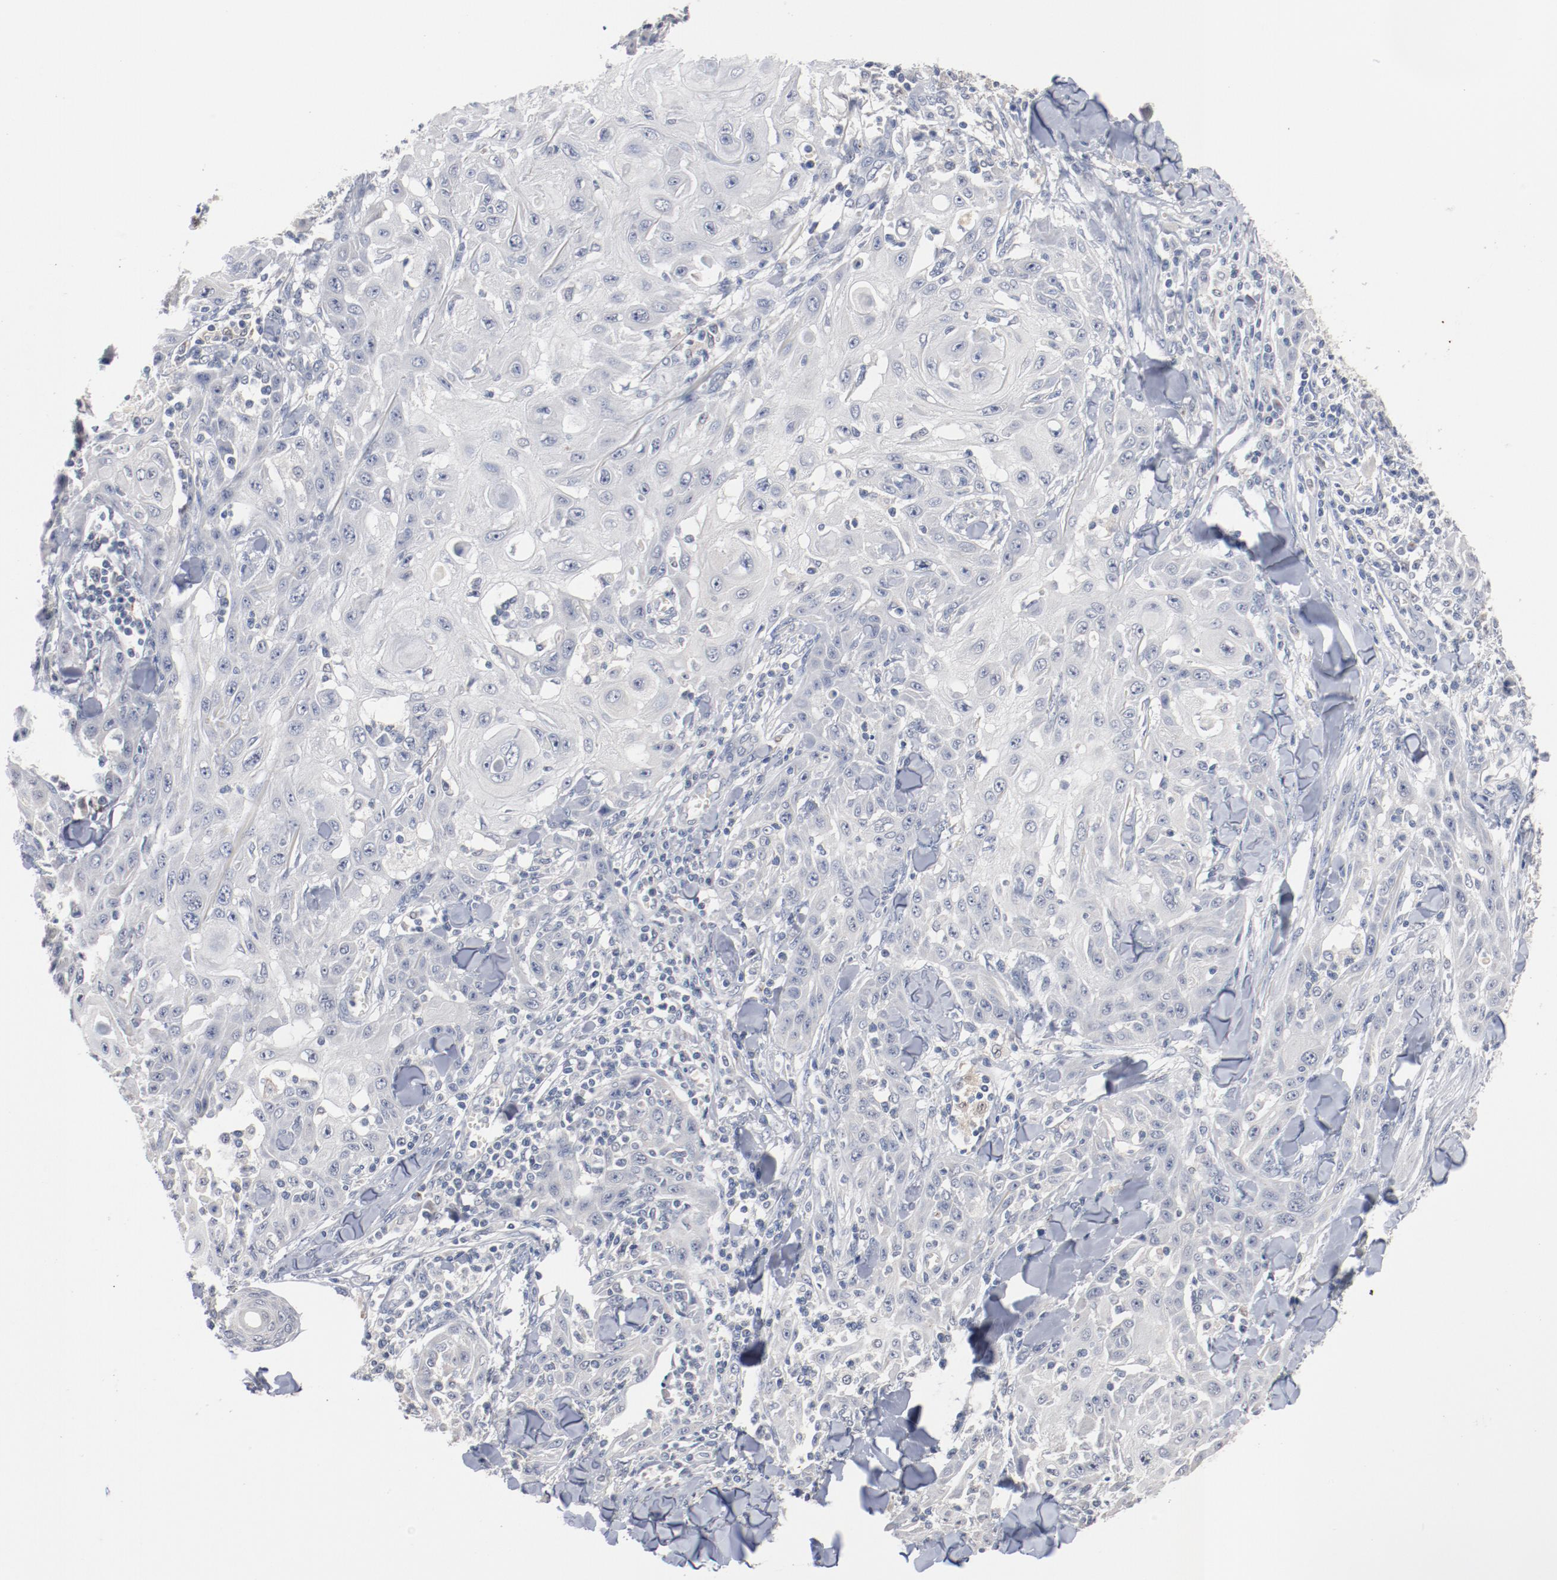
{"staining": {"intensity": "negative", "quantity": "none", "location": "none"}, "tissue": "skin cancer", "cell_type": "Tumor cells", "image_type": "cancer", "snomed": [{"axis": "morphology", "description": "Squamous cell carcinoma, NOS"}, {"axis": "topography", "description": "Skin"}], "caption": "This is a photomicrograph of immunohistochemistry staining of squamous cell carcinoma (skin), which shows no staining in tumor cells.", "gene": "ERICH1", "patient": {"sex": "male", "age": 24}}